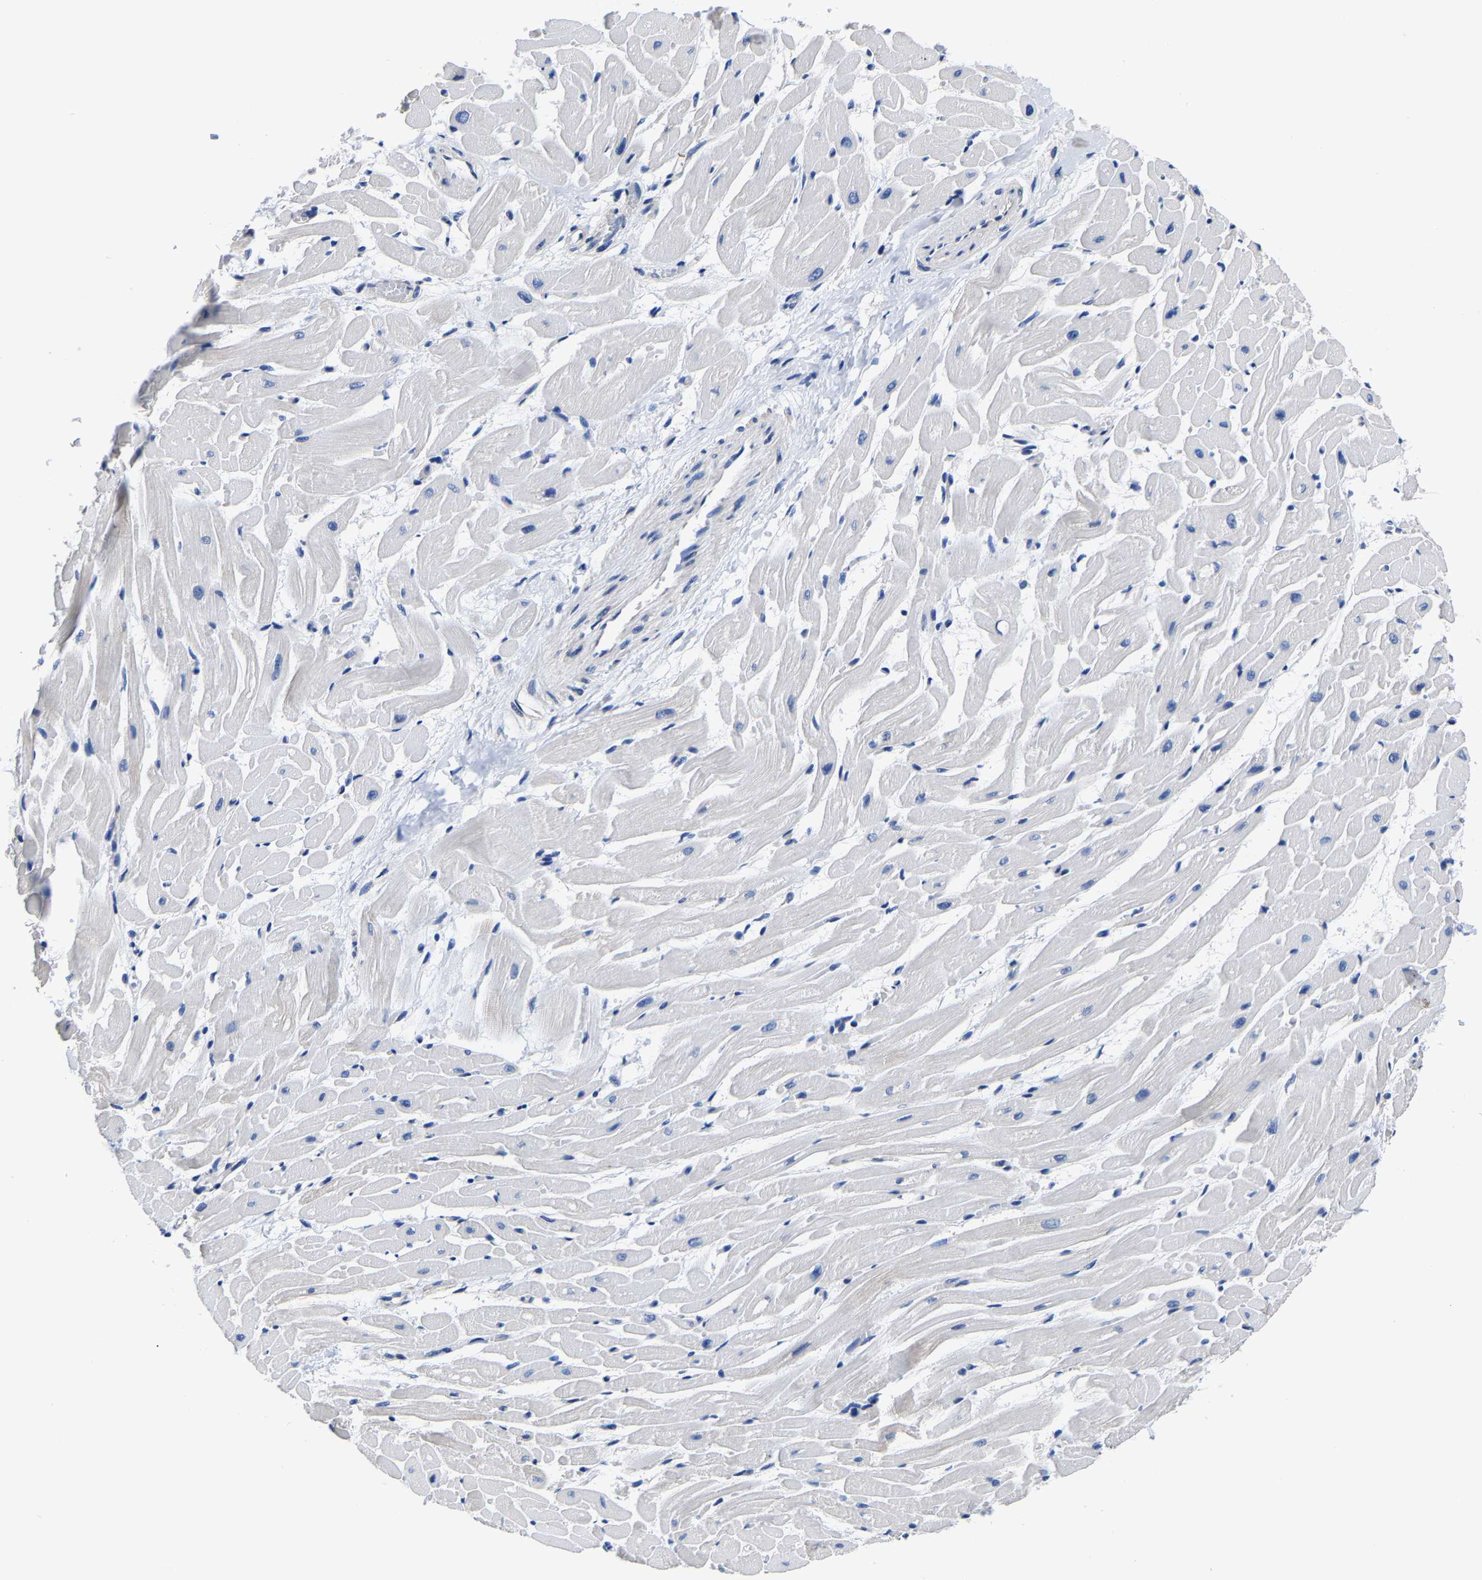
{"staining": {"intensity": "negative", "quantity": "none", "location": "none"}, "tissue": "heart muscle", "cell_type": "Cardiomyocytes", "image_type": "normal", "snomed": [{"axis": "morphology", "description": "Normal tissue, NOS"}, {"axis": "topography", "description": "Heart"}], "caption": "Immunohistochemical staining of benign heart muscle shows no significant expression in cardiomyocytes. (DAB (3,3'-diaminobenzidine) IHC with hematoxylin counter stain).", "gene": "SRPK2", "patient": {"sex": "male", "age": 45}}